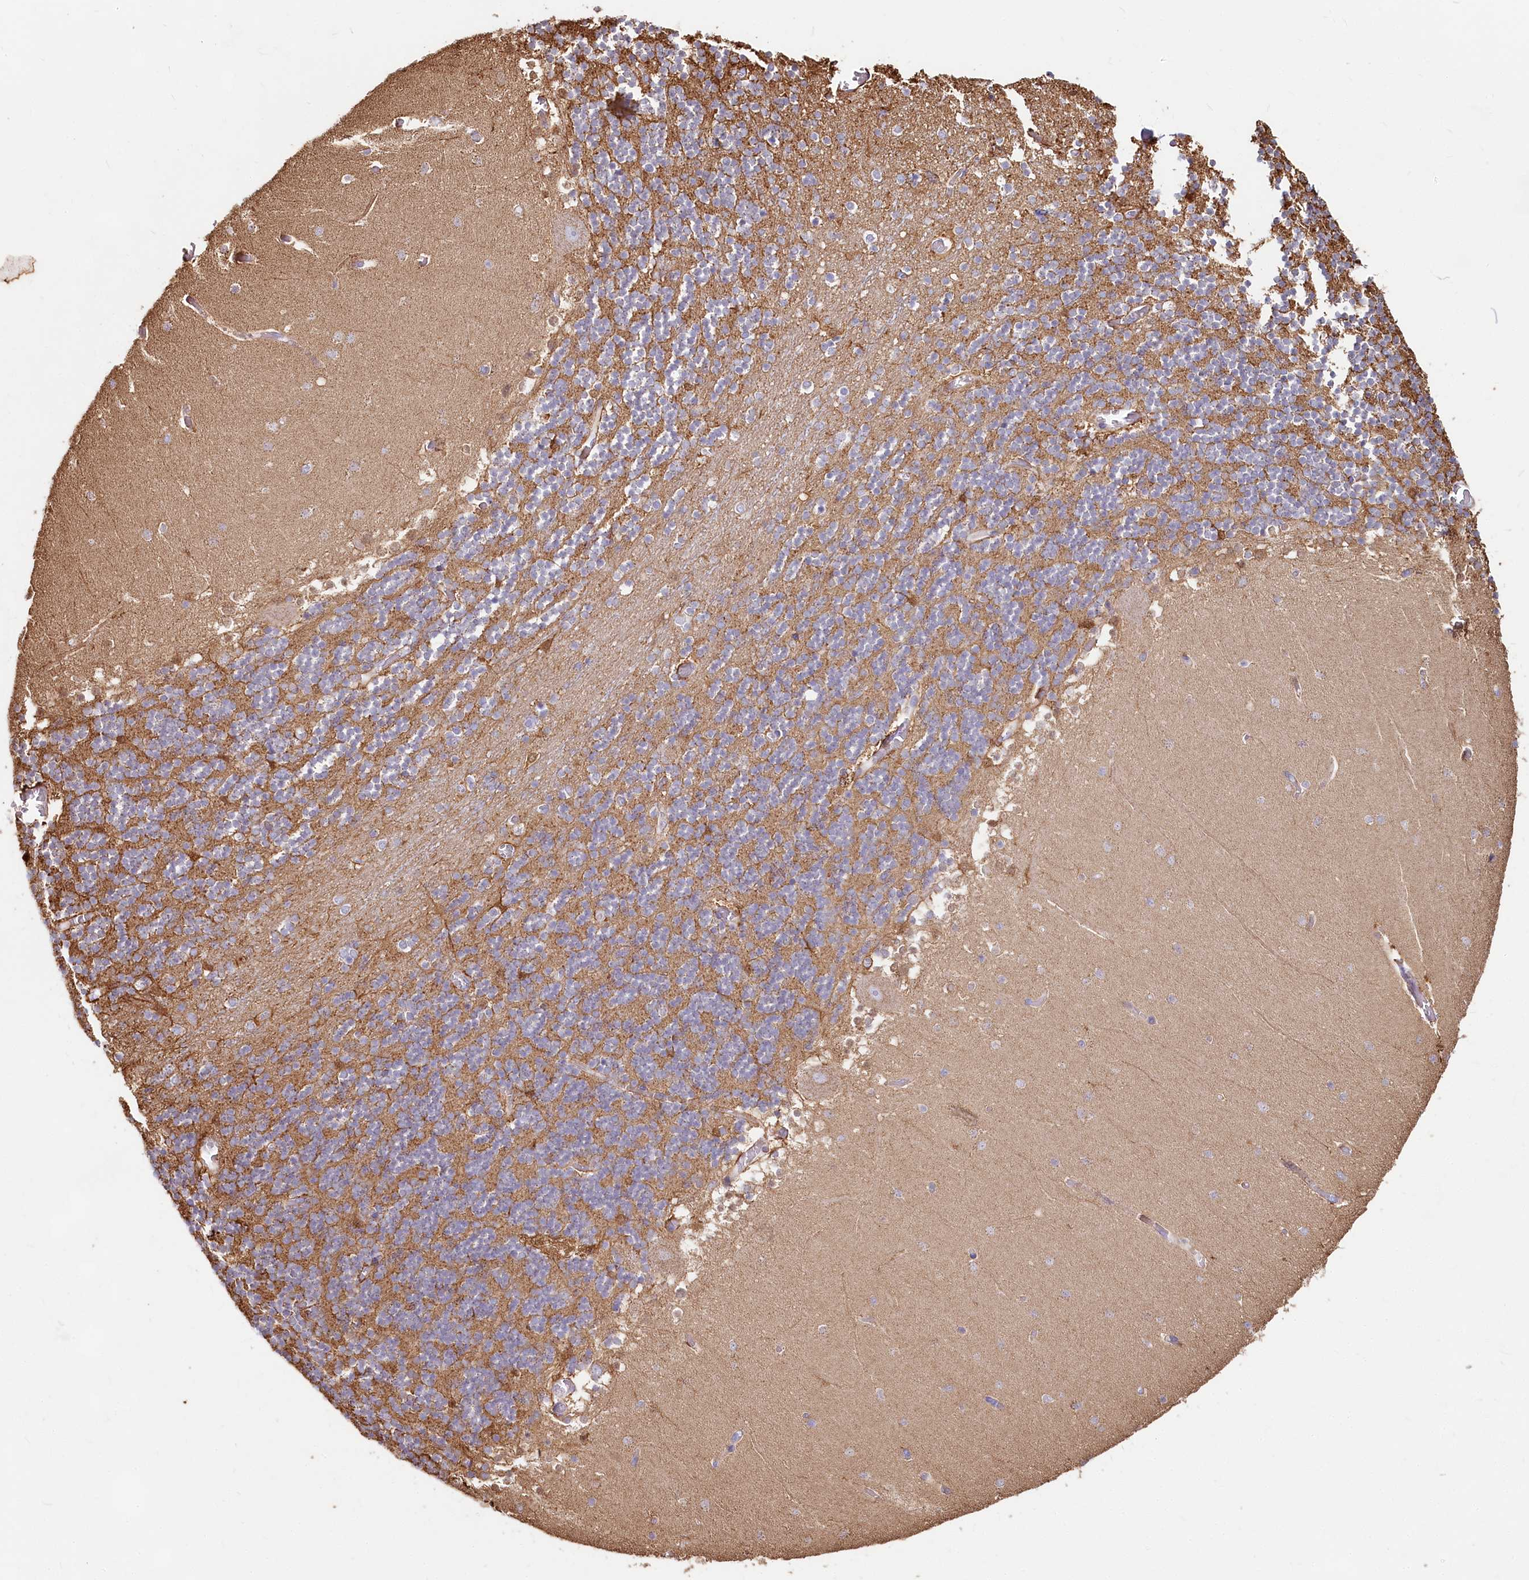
{"staining": {"intensity": "moderate", "quantity": ">75%", "location": "cytoplasmic/membranous"}, "tissue": "cerebellum", "cell_type": "Cells in granular layer", "image_type": "normal", "snomed": [{"axis": "morphology", "description": "Normal tissue, NOS"}, {"axis": "topography", "description": "Cerebellum"}], "caption": "Immunohistochemical staining of benign human cerebellum exhibits medium levels of moderate cytoplasmic/membranous expression in approximately >75% of cells in granular layer.", "gene": "TASOR2", "patient": {"sex": "female", "age": 28}}